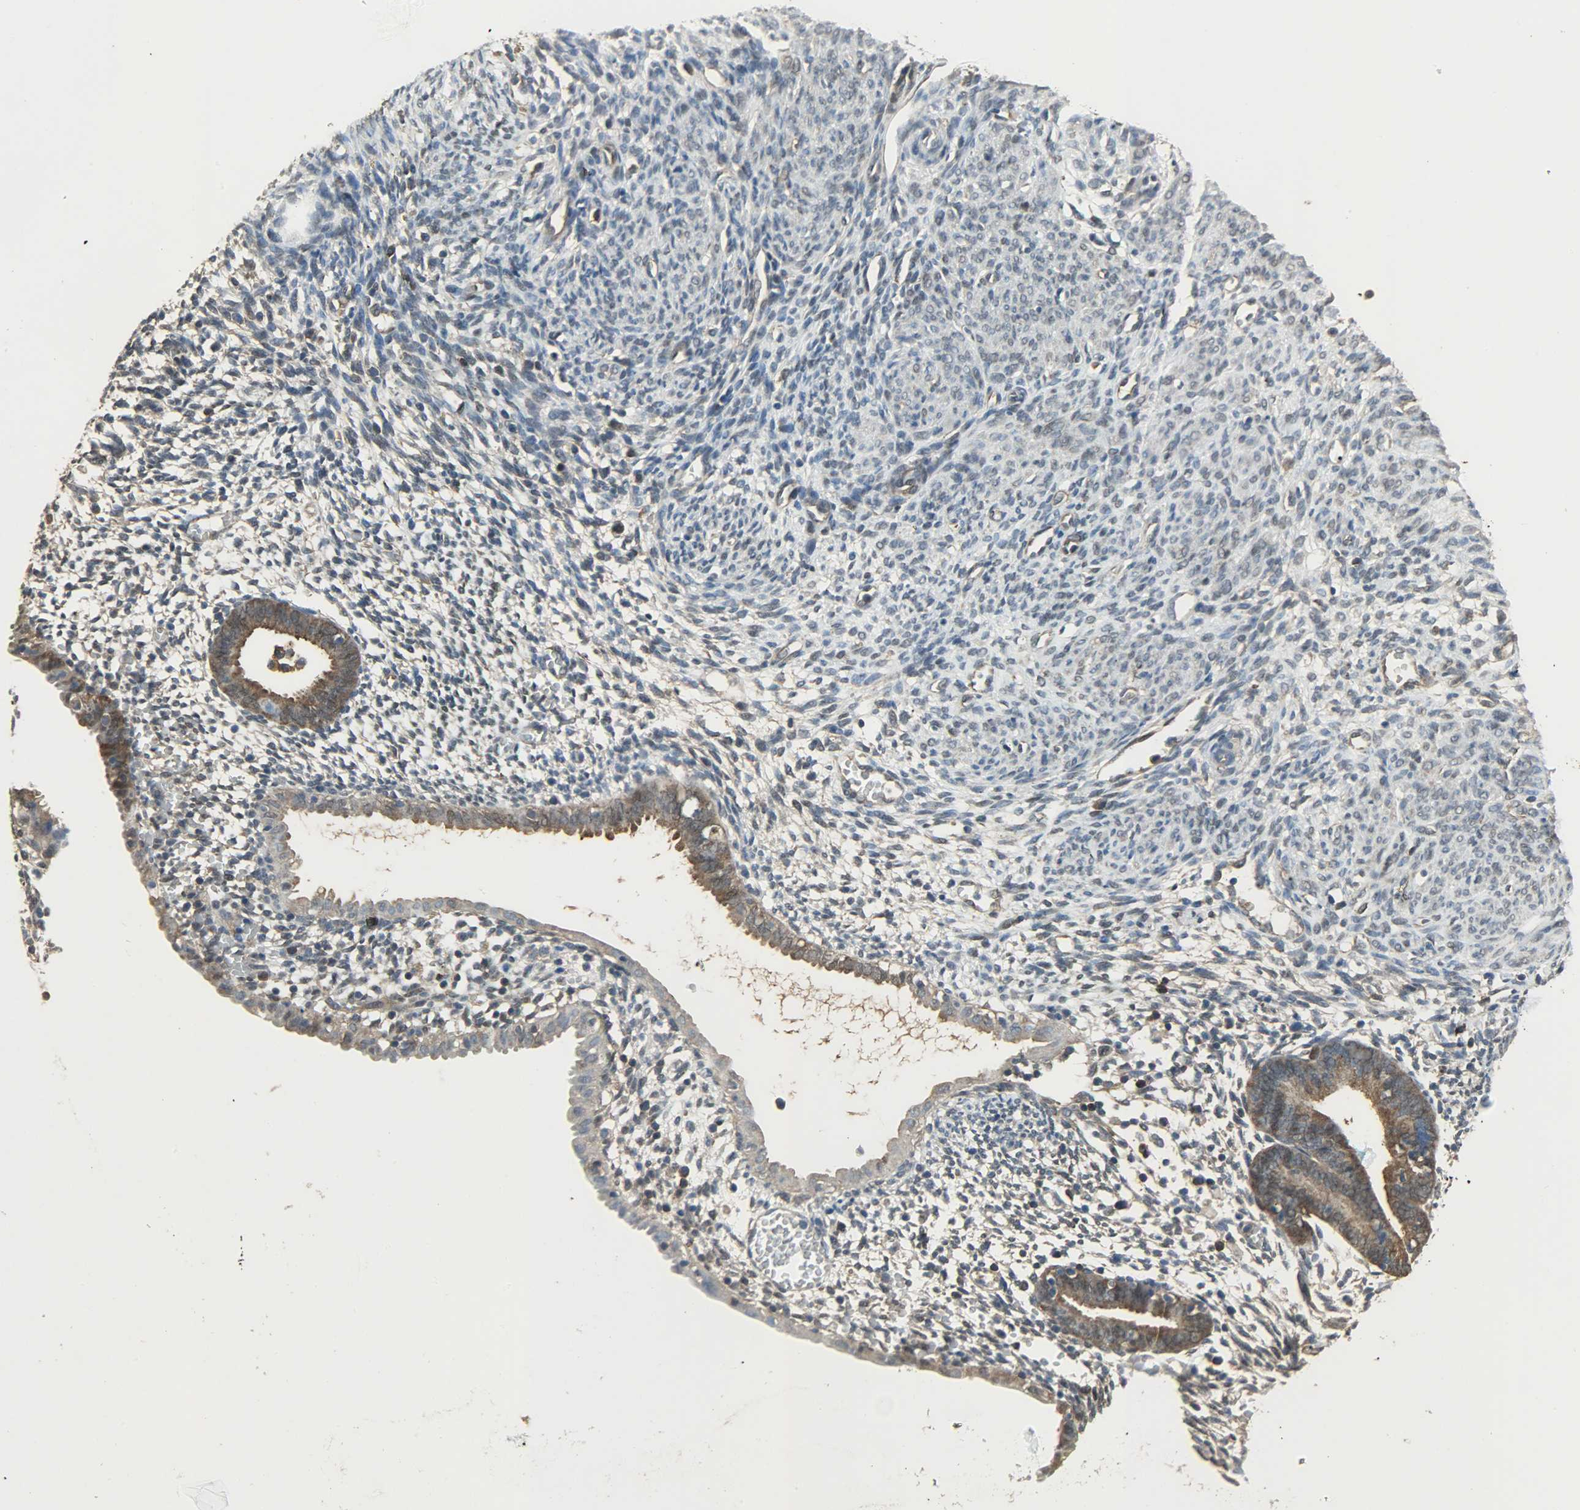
{"staining": {"intensity": "negative", "quantity": "none", "location": "none"}, "tissue": "endometrium", "cell_type": "Cells in endometrial stroma", "image_type": "normal", "snomed": [{"axis": "morphology", "description": "Normal tissue, NOS"}, {"axis": "morphology", "description": "Atrophy, NOS"}, {"axis": "topography", "description": "Uterus"}, {"axis": "topography", "description": "Endometrium"}], "caption": "An immunohistochemistry (IHC) histopathology image of unremarkable endometrium is shown. There is no staining in cells in endometrial stroma of endometrium. (DAB (3,3'-diaminobenzidine) immunohistochemistry (IHC) with hematoxylin counter stain).", "gene": "LDHB", "patient": {"sex": "female", "age": 68}}